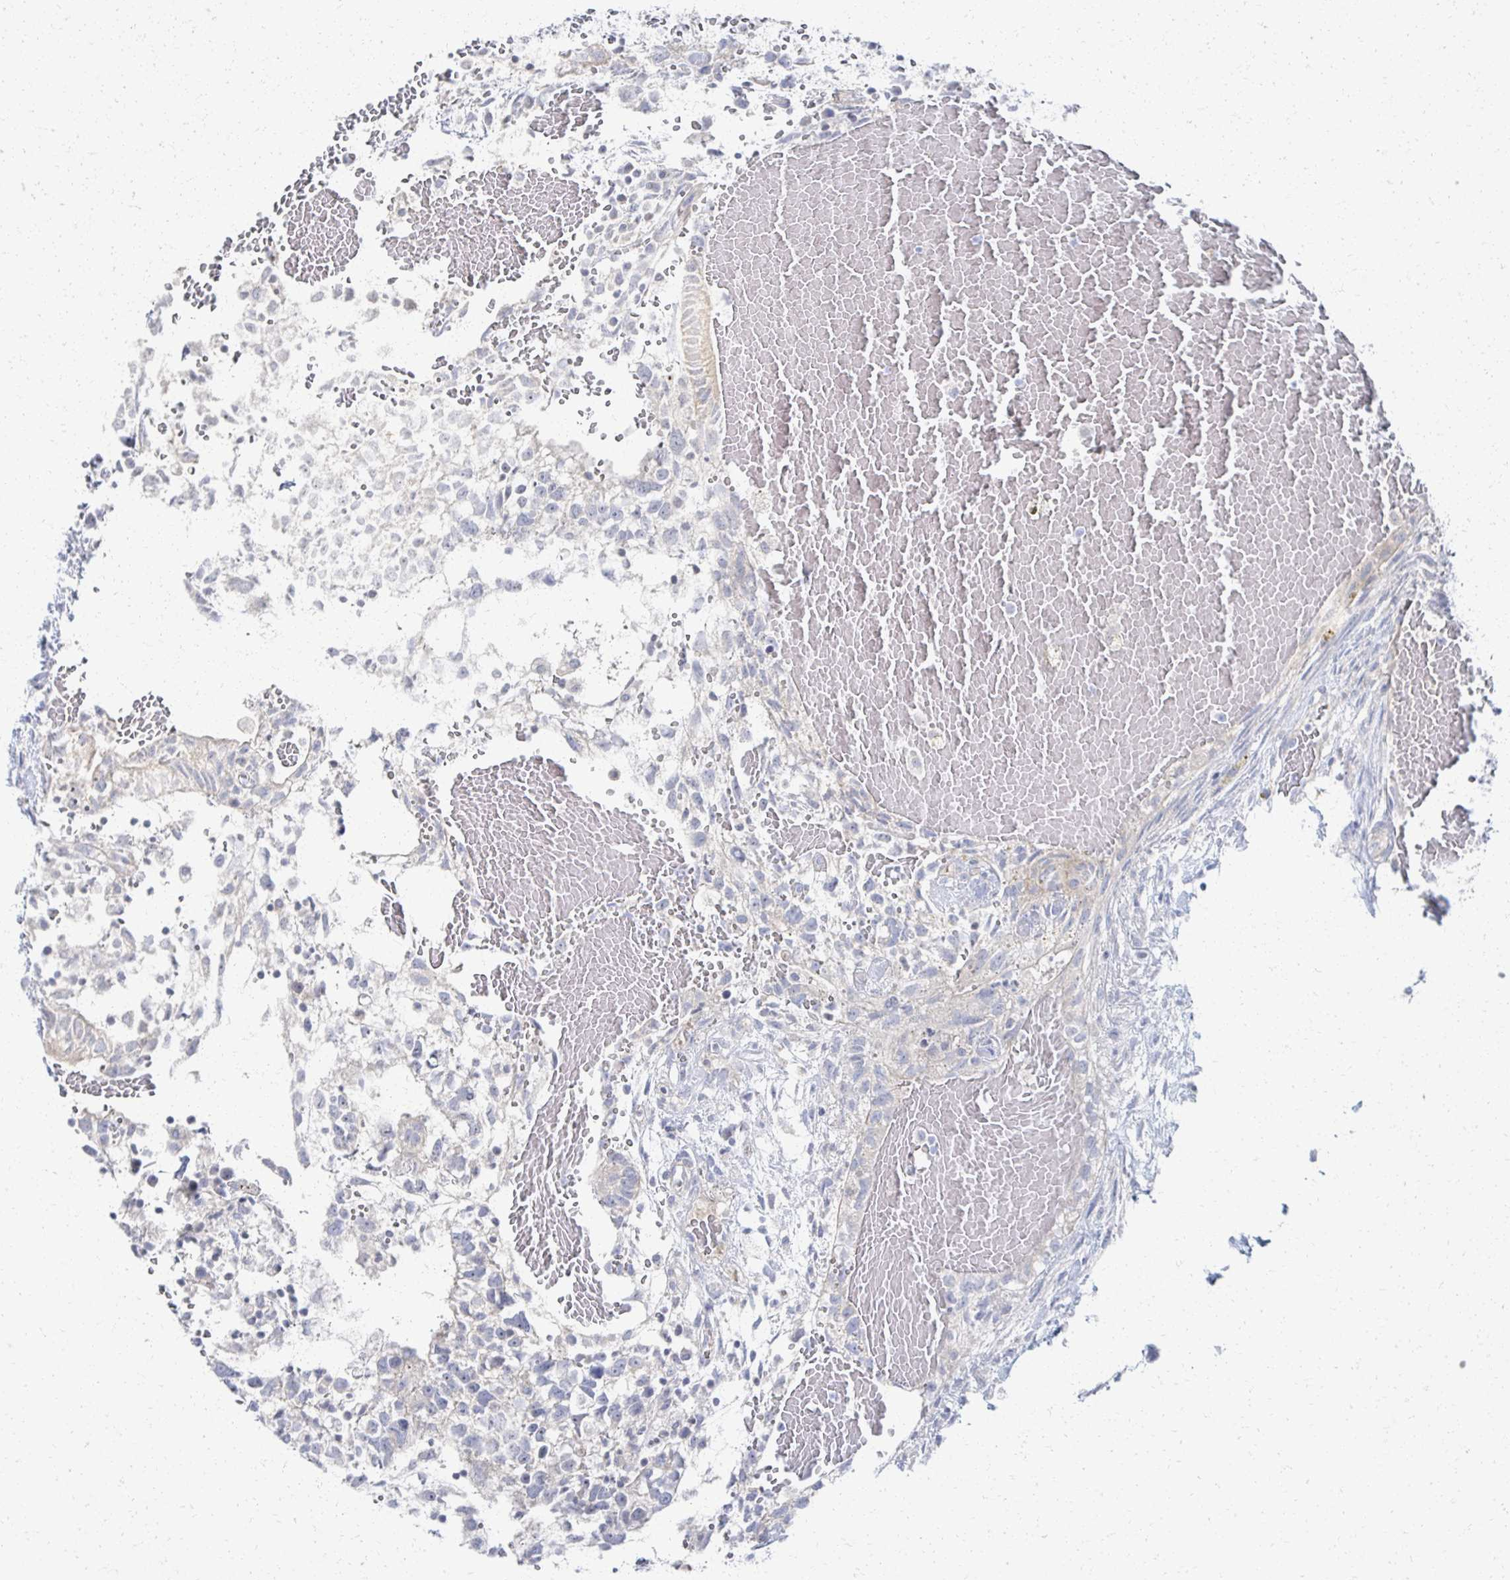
{"staining": {"intensity": "negative", "quantity": "none", "location": "none"}, "tissue": "testis cancer", "cell_type": "Tumor cells", "image_type": "cancer", "snomed": [{"axis": "morphology", "description": "Normal tissue, NOS"}, {"axis": "morphology", "description": "Carcinoma, Embryonal, NOS"}, {"axis": "topography", "description": "Testis"}], "caption": "High magnification brightfield microscopy of testis cancer stained with DAB (brown) and counterstained with hematoxylin (blue): tumor cells show no significant staining.", "gene": "PRR20A", "patient": {"sex": "male", "age": 32}}